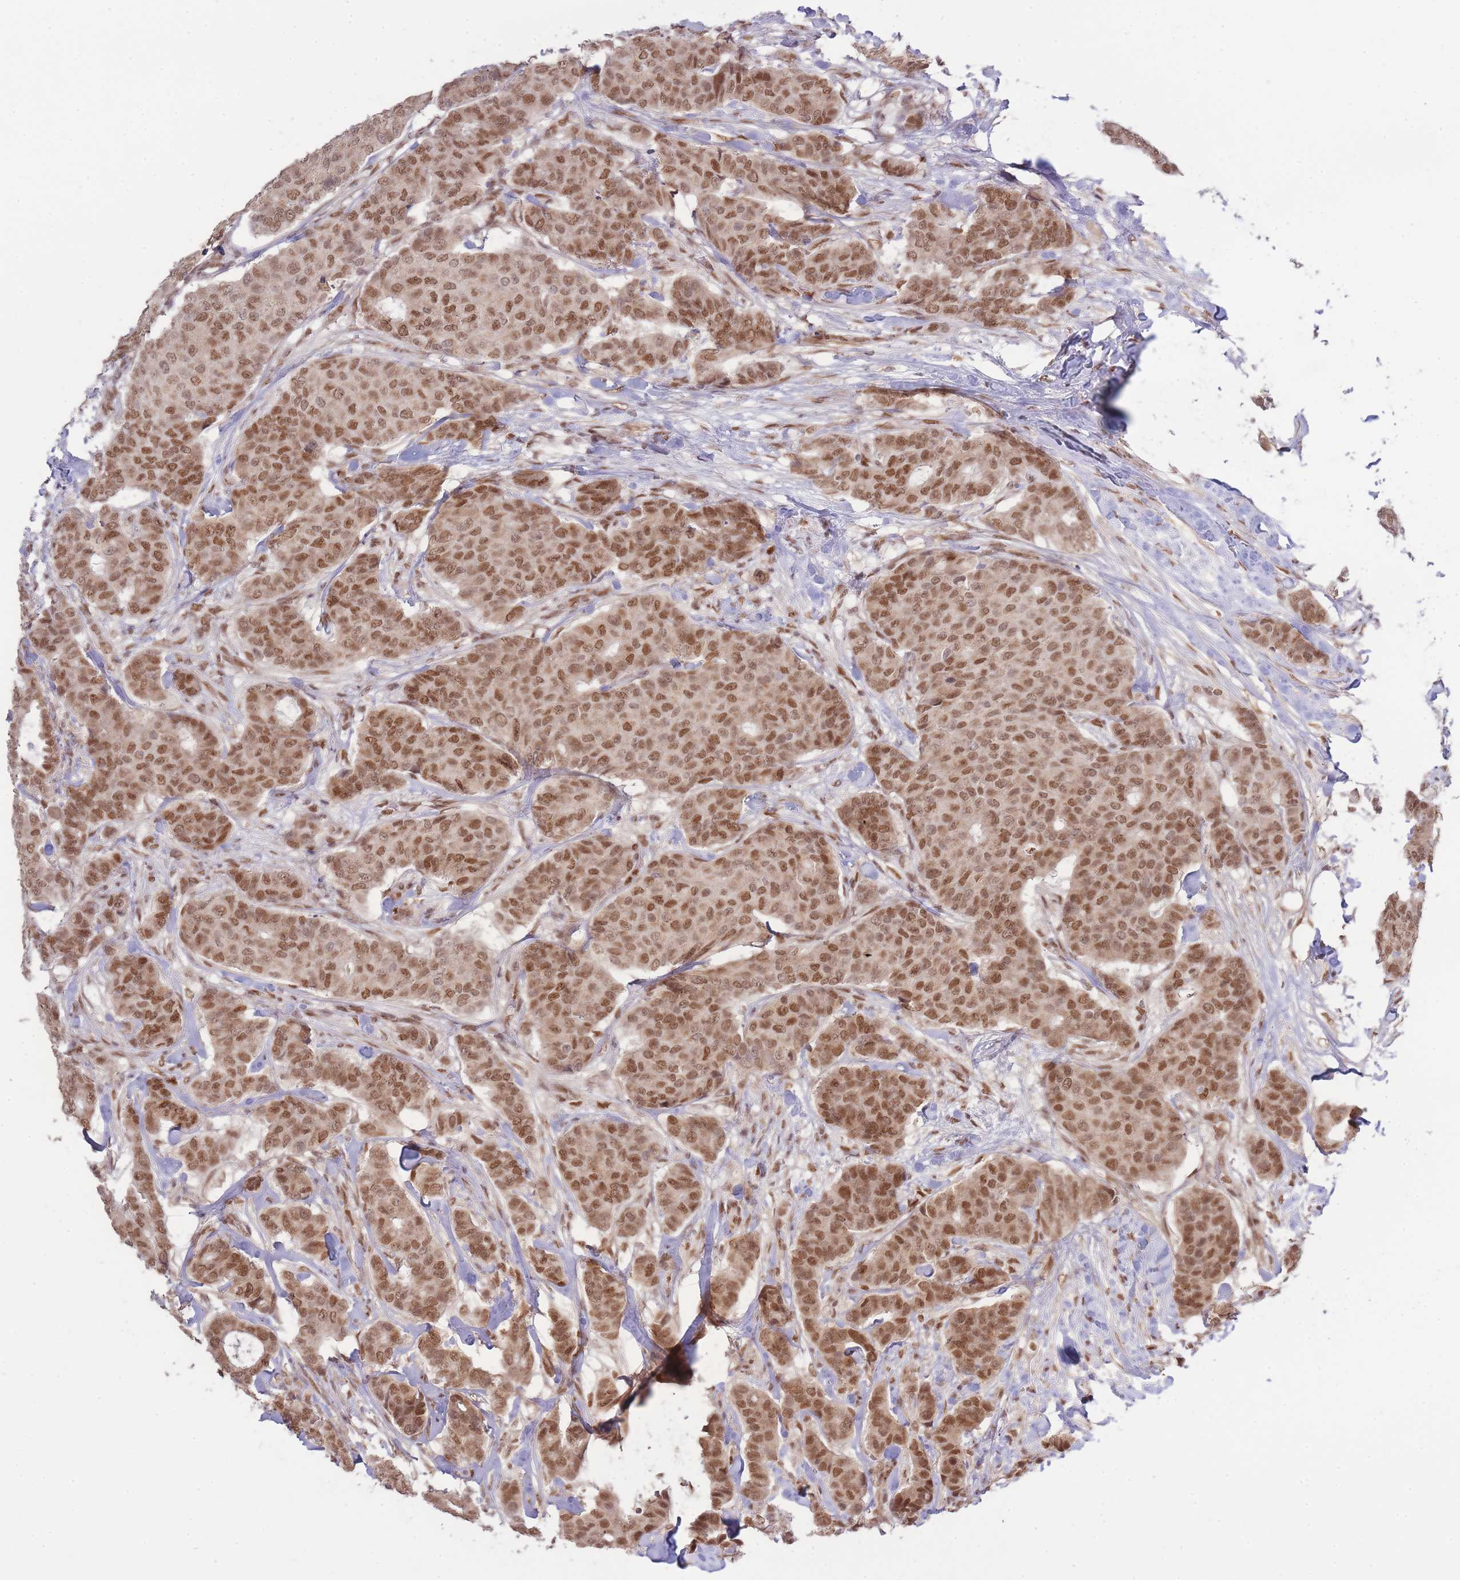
{"staining": {"intensity": "moderate", "quantity": ">75%", "location": "nuclear"}, "tissue": "breast cancer", "cell_type": "Tumor cells", "image_type": "cancer", "snomed": [{"axis": "morphology", "description": "Duct carcinoma"}, {"axis": "topography", "description": "Breast"}], "caption": "Human breast infiltrating ductal carcinoma stained with a brown dye demonstrates moderate nuclear positive expression in about >75% of tumor cells.", "gene": "CARD8", "patient": {"sex": "female", "age": 75}}